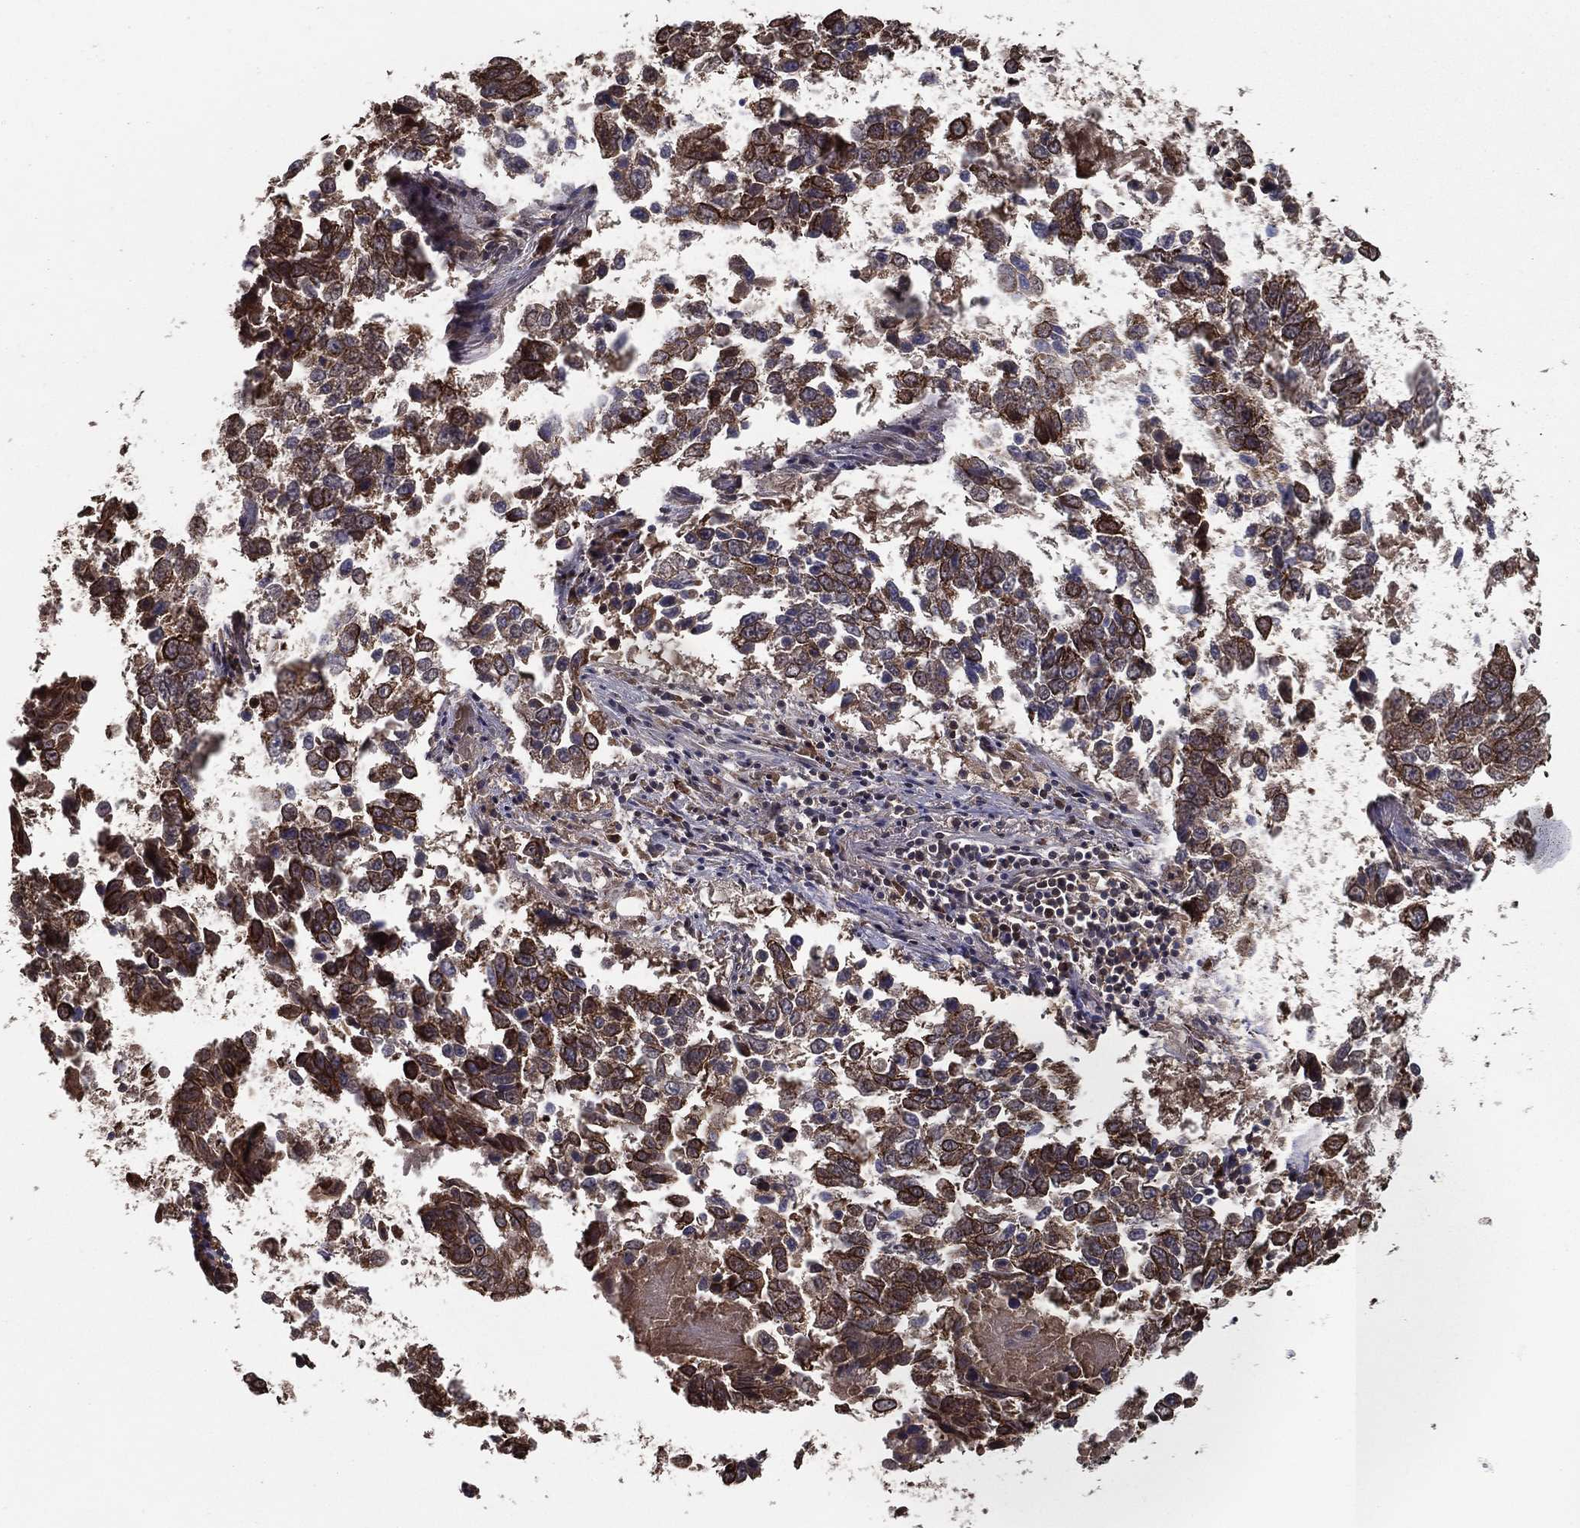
{"staining": {"intensity": "strong", "quantity": "<25%", "location": "cytoplasmic/membranous"}, "tissue": "lung cancer", "cell_type": "Tumor cells", "image_type": "cancer", "snomed": [{"axis": "morphology", "description": "Squamous cell carcinoma, NOS"}, {"axis": "topography", "description": "Lung"}], "caption": "There is medium levels of strong cytoplasmic/membranous expression in tumor cells of lung cancer (squamous cell carcinoma), as demonstrated by immunohistochemical staining (brown color).", "gene": "SLC6A6", "patient": {"sex": "male", "age": 82}}